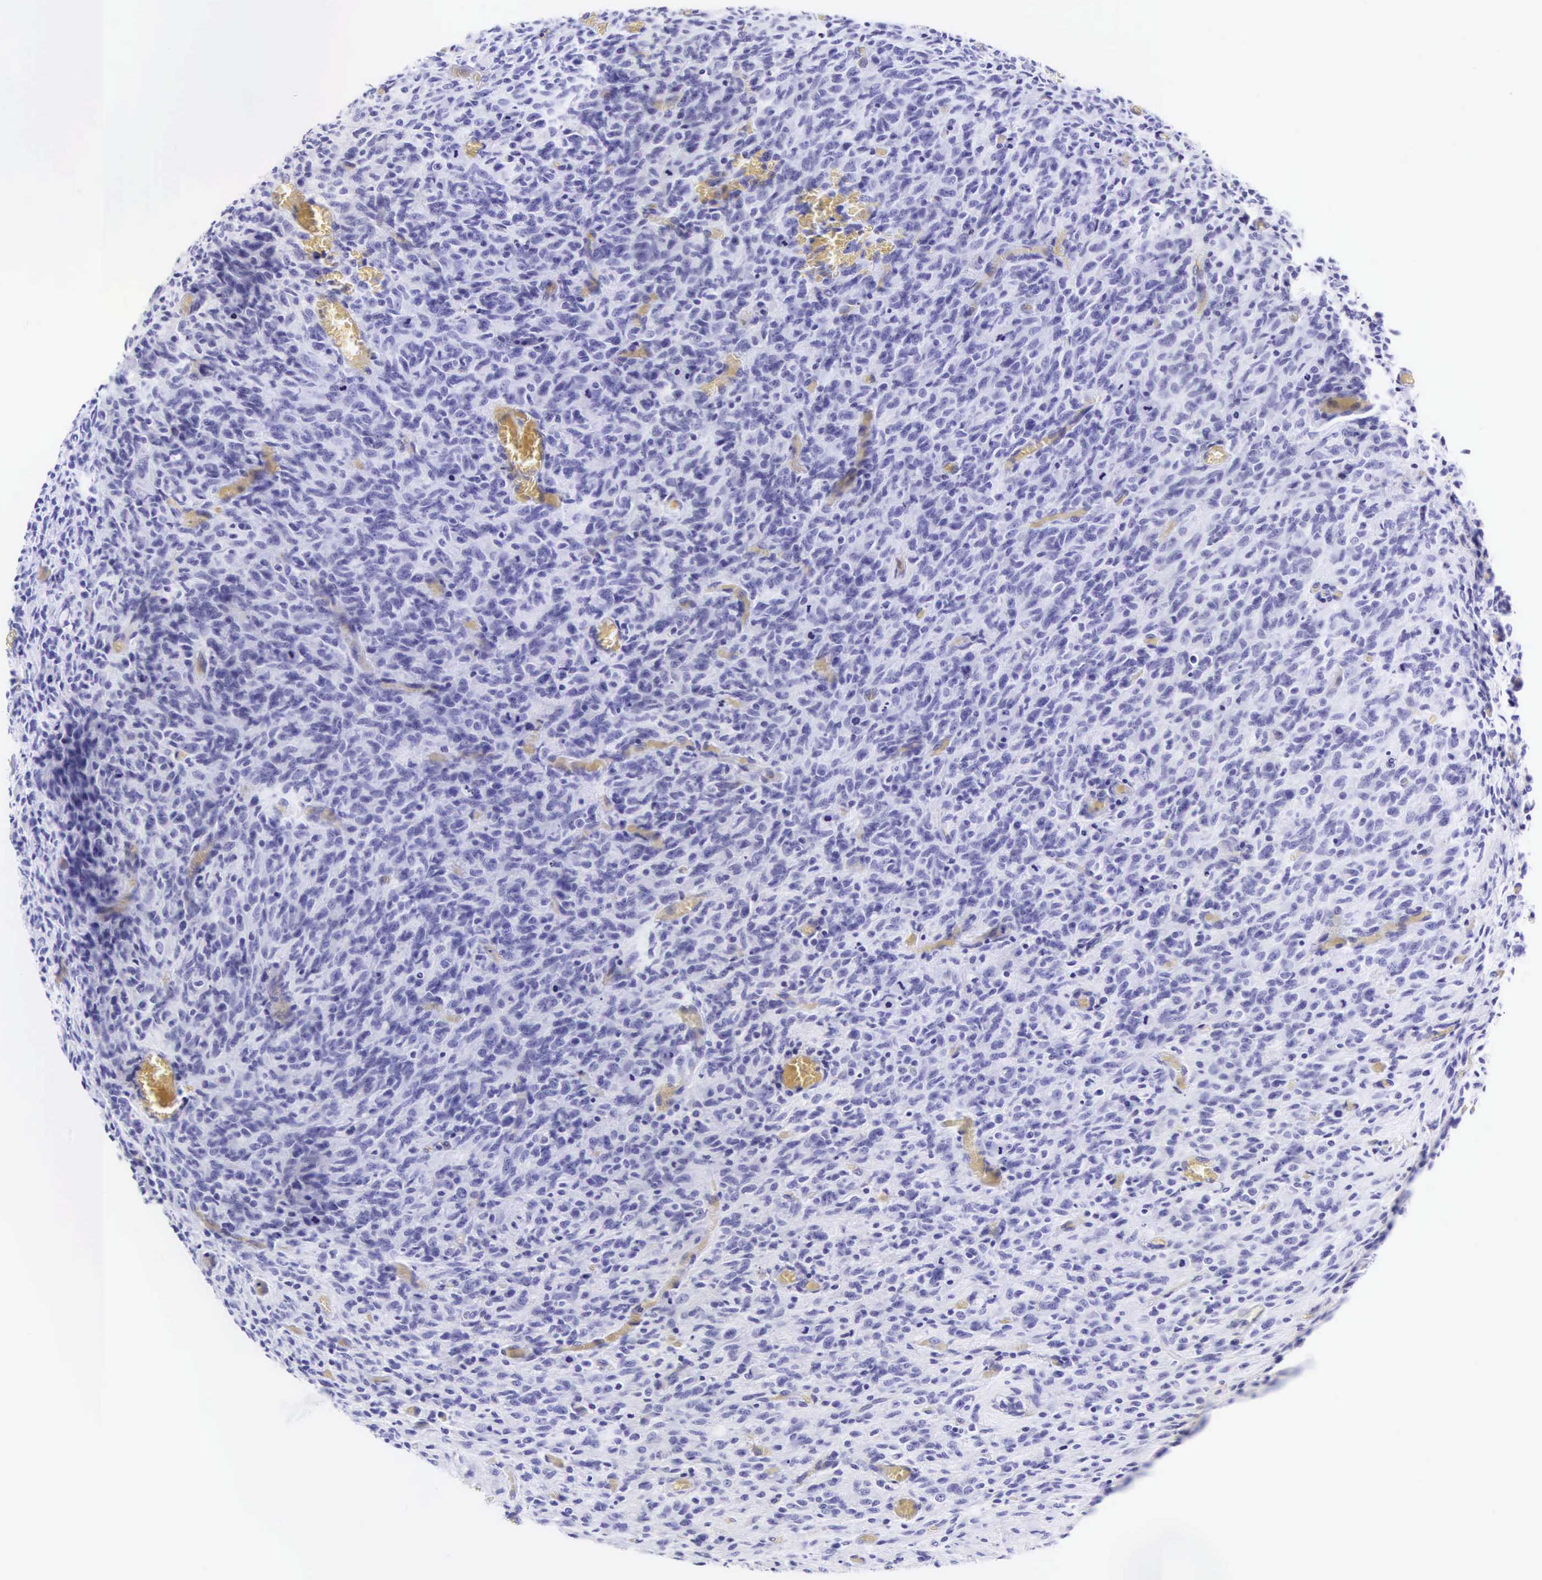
{"staining": {"intensity": "negative", "quantity": "none", "location": "none"}, "tissue": "glioma", "cell_type": "Tumor cells", "image_type": "cancer", "snomed": [{"axis": "morphology", "description": "Glioma, malignant, High grade"}, {"axis": "topography", "description": "Brain"}], "caption": "This is an immunohistochemistry (IHC) micrograph of human malignant high-grade glioma. There is no expression in tumor cells.", "gene": "CD1A", "patient": {"sex": "male", "age": 56}}